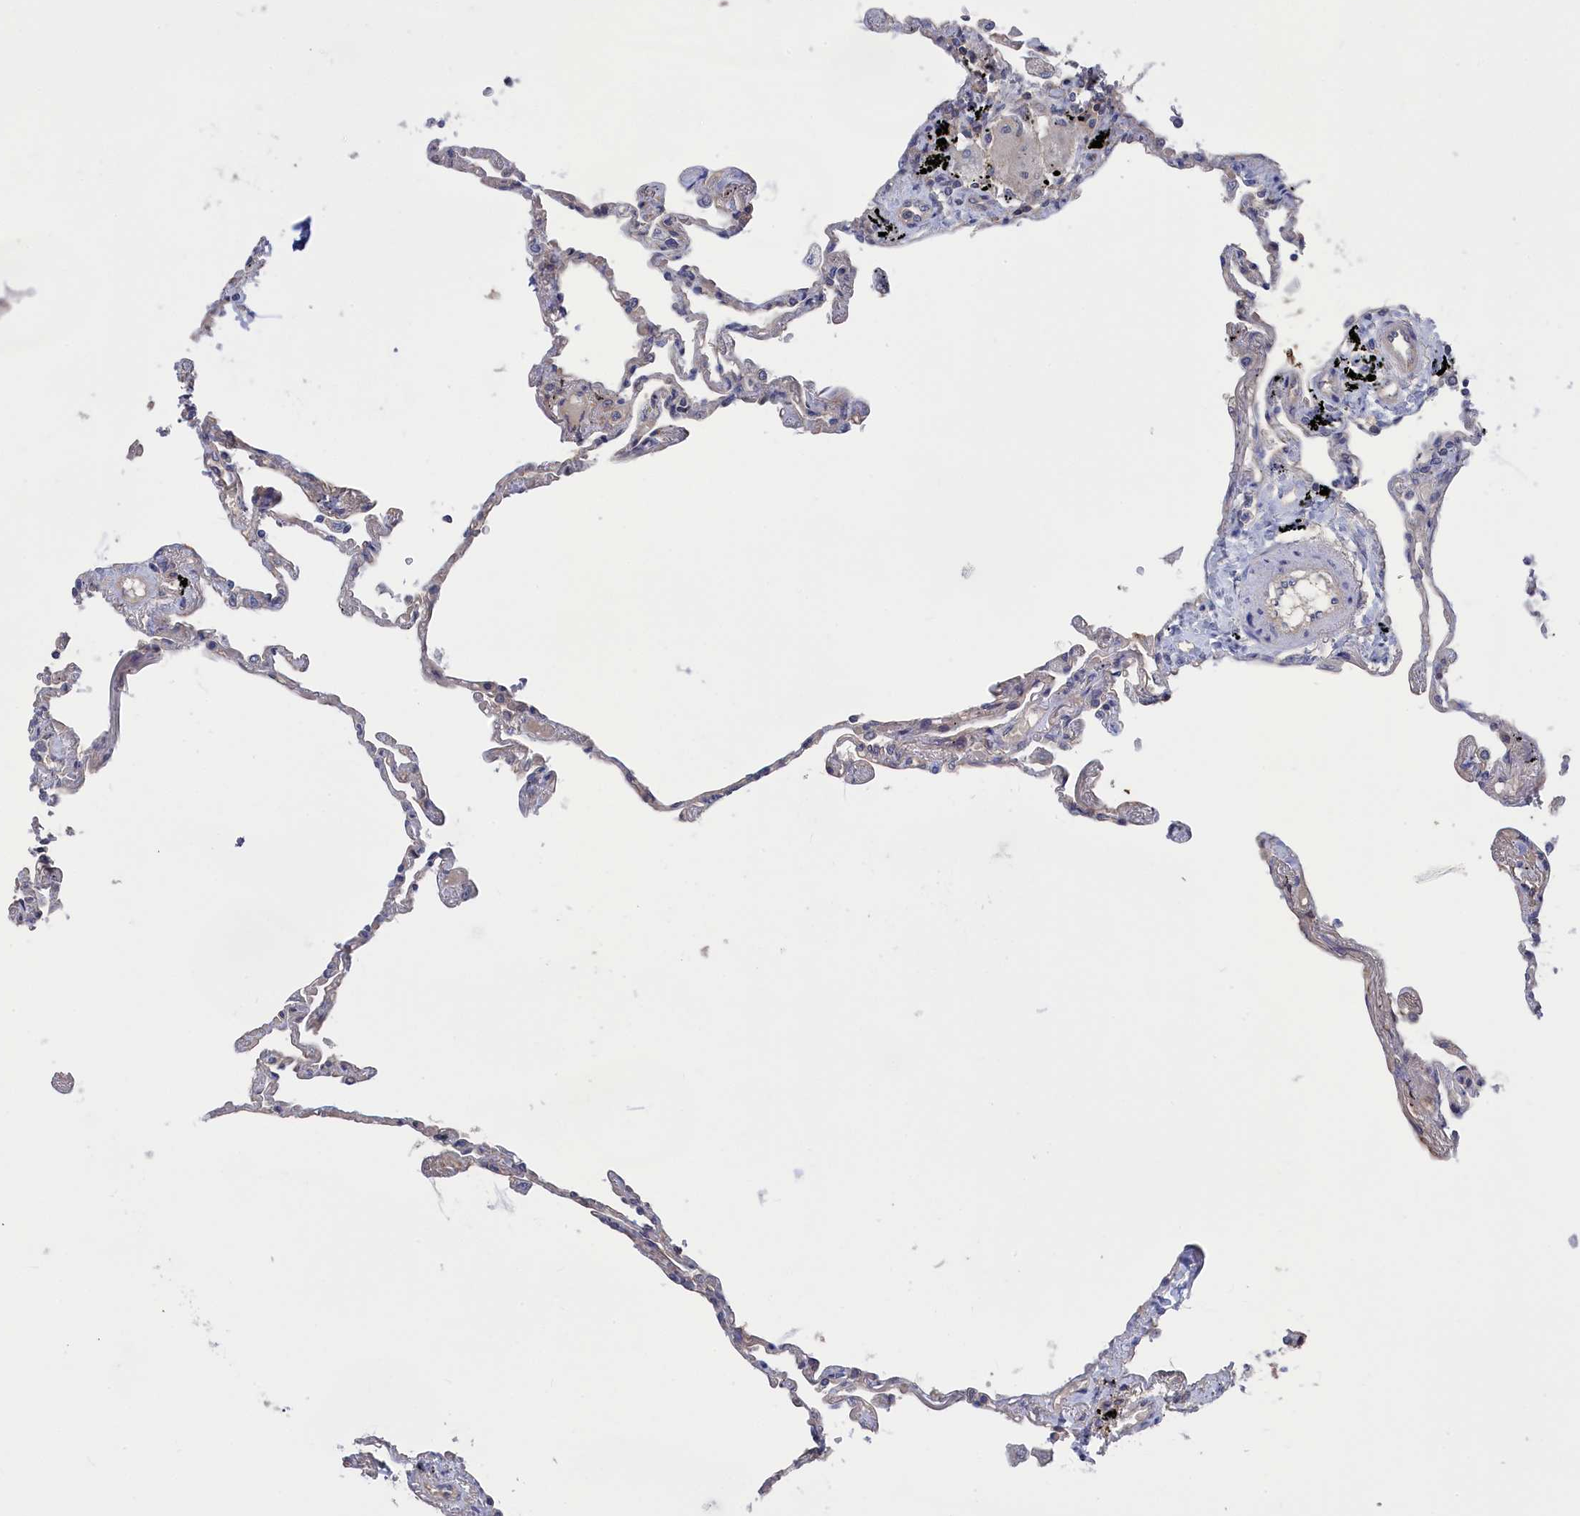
{"staining": {"intensity": "weak", "quantity": "<25%", "location": "cytoplasmic/membranous"}, "tissue": "lung", "cell_type": "Alveolar cells", "image_type": "normal", "snomed": [{"axis": "morphology", "description": "Normal tissue, NOS"}, {"axis": "topography", "description": "Lung"}], "caption": "Image shows no protein expression in alveolar cells of normal lung.", "gene": "NUTF2", "patient": {"sex": "female", "age": 67}}